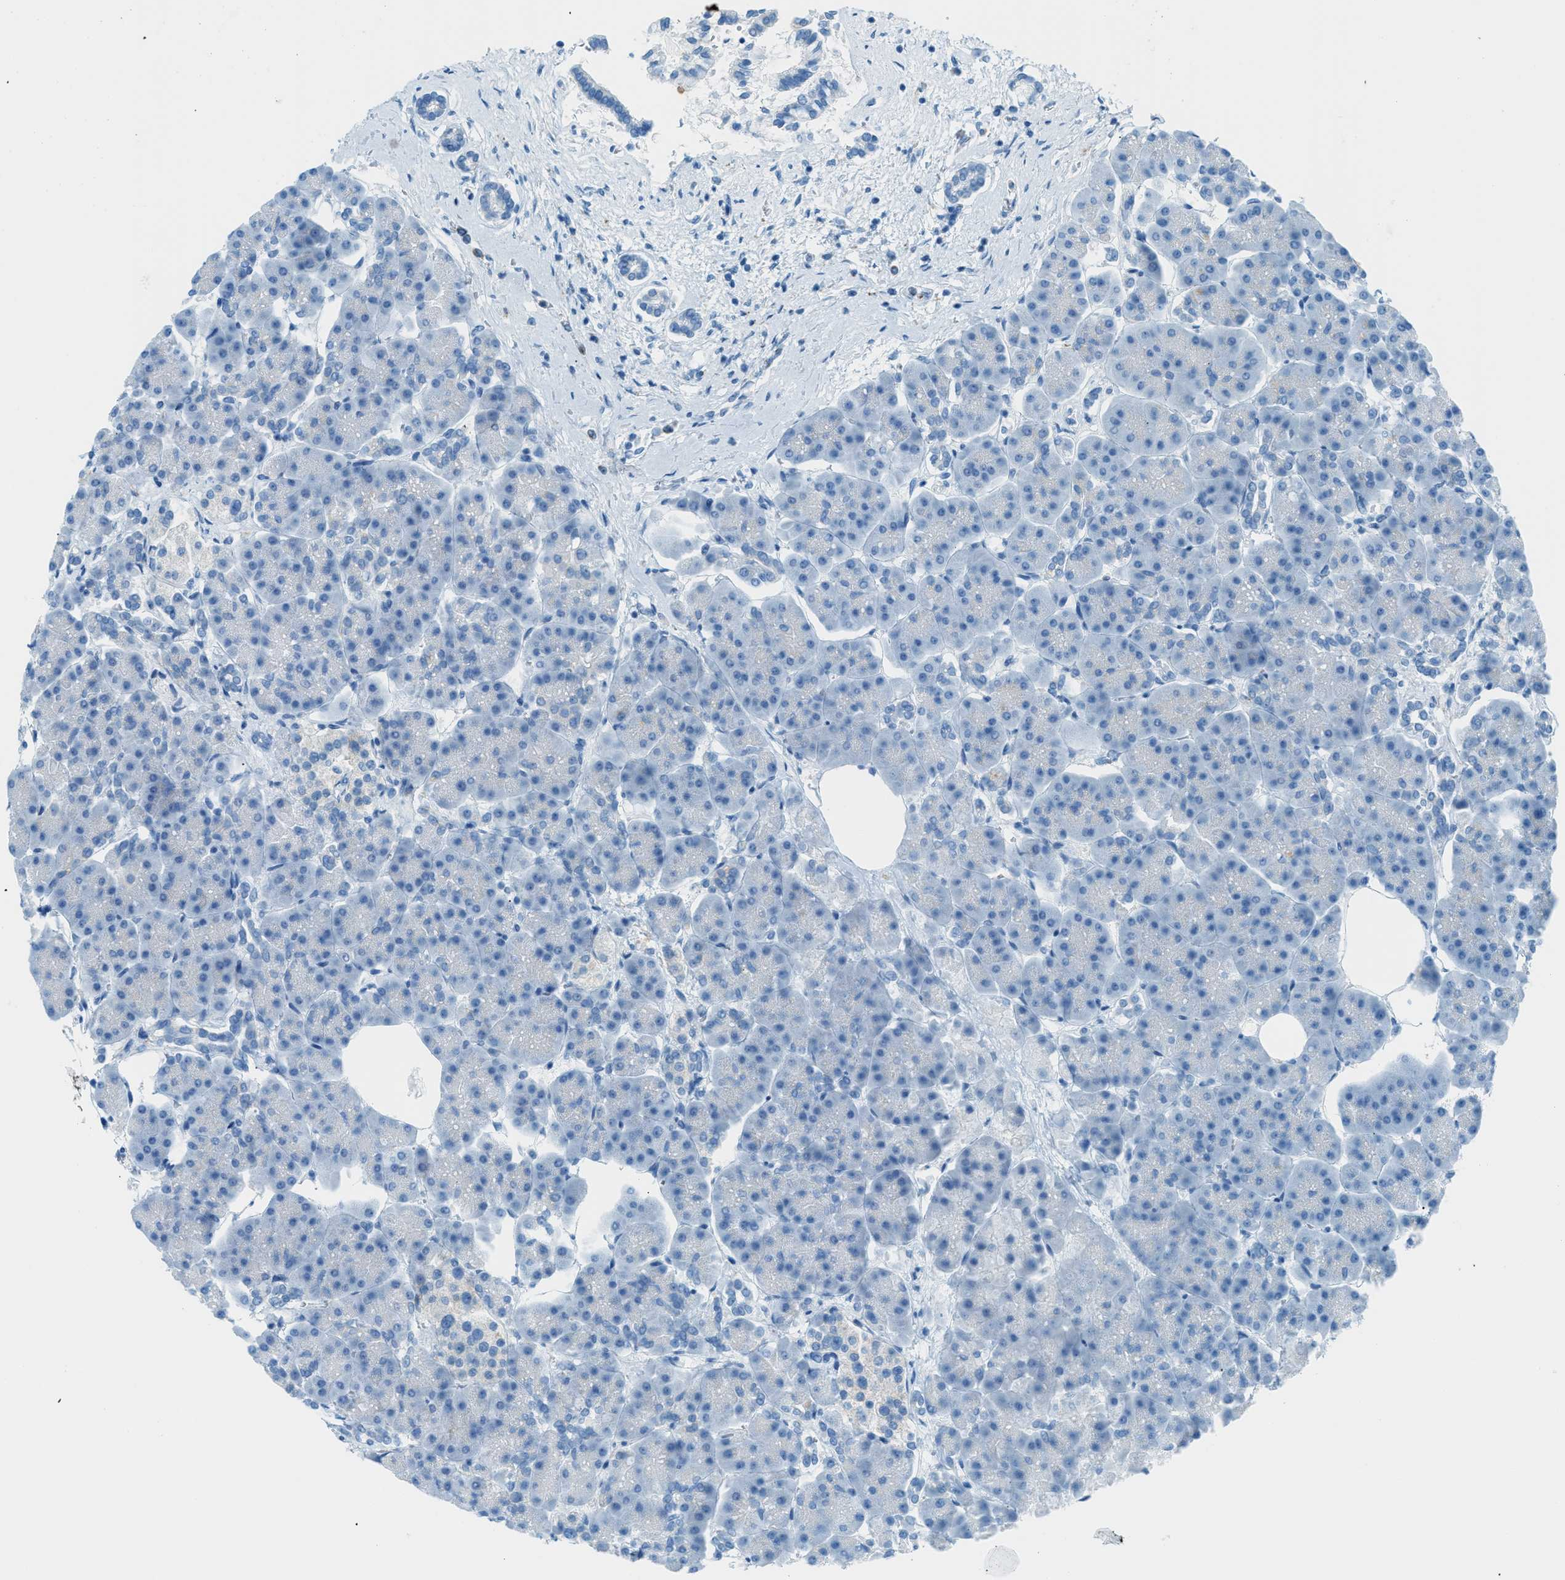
{"staining": {"intensity": "negative", "quantity": "none", "location": "none"}, "tissue": "pancreas", "cell_type": "Exocrine glandular cells", "image_type": "normal", "snomed": [{"axis": "morphology", "description": "Normal tissue, NOS"}, {"axis": "topography", "description": "Pancreas"}], "caption": "IHC of benign human pancreas shows no positivity in exocrine glandular cells. (DAB (3,3'-diaminobenzidine) IHC with hematoxylin counter stain).", "gene": "C21orf62", "patient": {"sex": "female", "age": 70}}